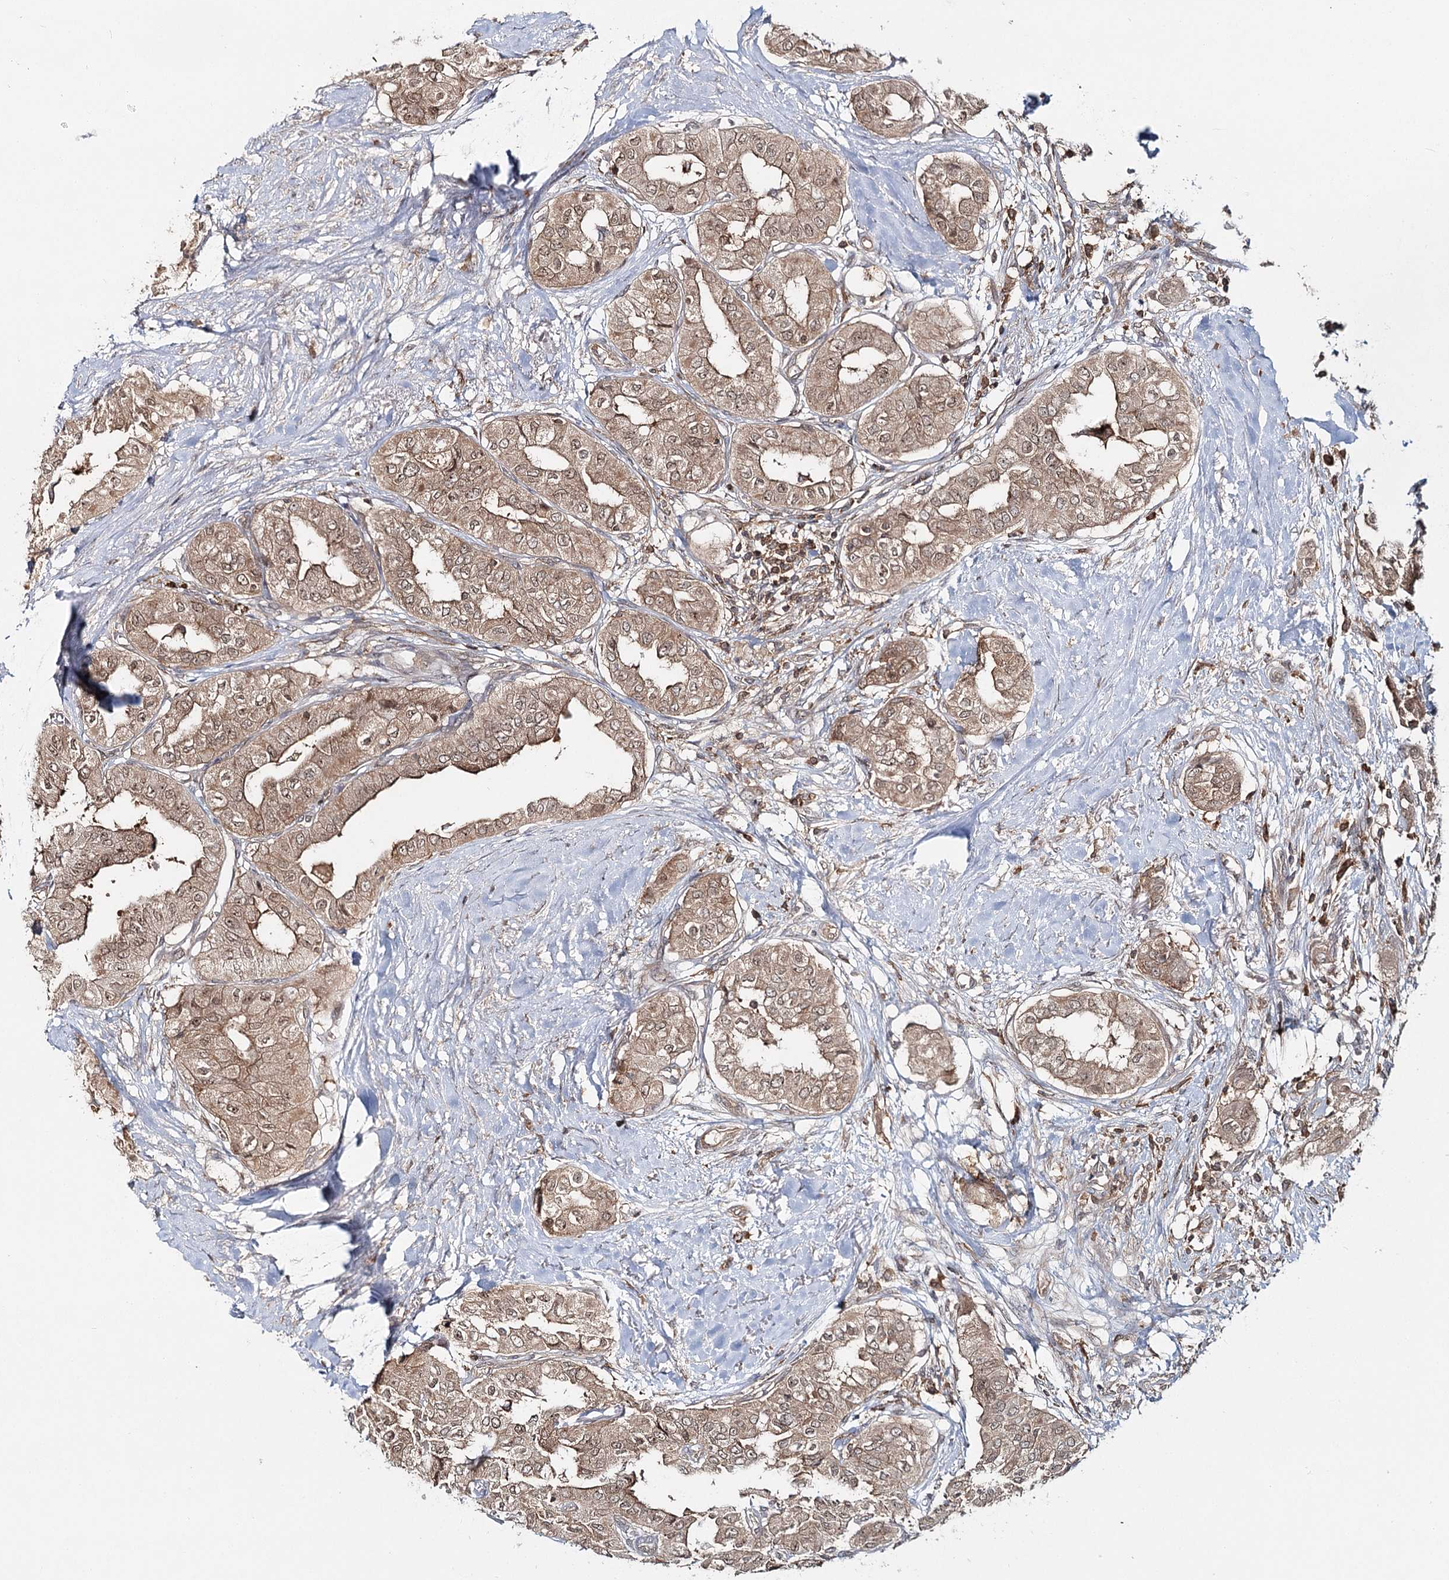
{"staining": {"intensity": "moderate", "quantity": ">75%", "location": "cytoplasmic/membranous,nuclear"}, "tissue": "thyroid cancer", "cell_type": "Tumor cells", "image_type": "cancer", "snomed": [{"axis": "morphology", "description": "Papillary adenocarcinoma, NOS"}, {"axis": "topography", "description": "Thyroid gland"}], "caption": "DAB immunohistochemical staining of papillary adenocarcinoma (thyroid) demonstrates moderate cytoplasmic/membranous and nuclear protein expression in approximately >75% of tumor cells.", "gene": "FAM120B", "patient": {"sex": "female", "age": 59}}